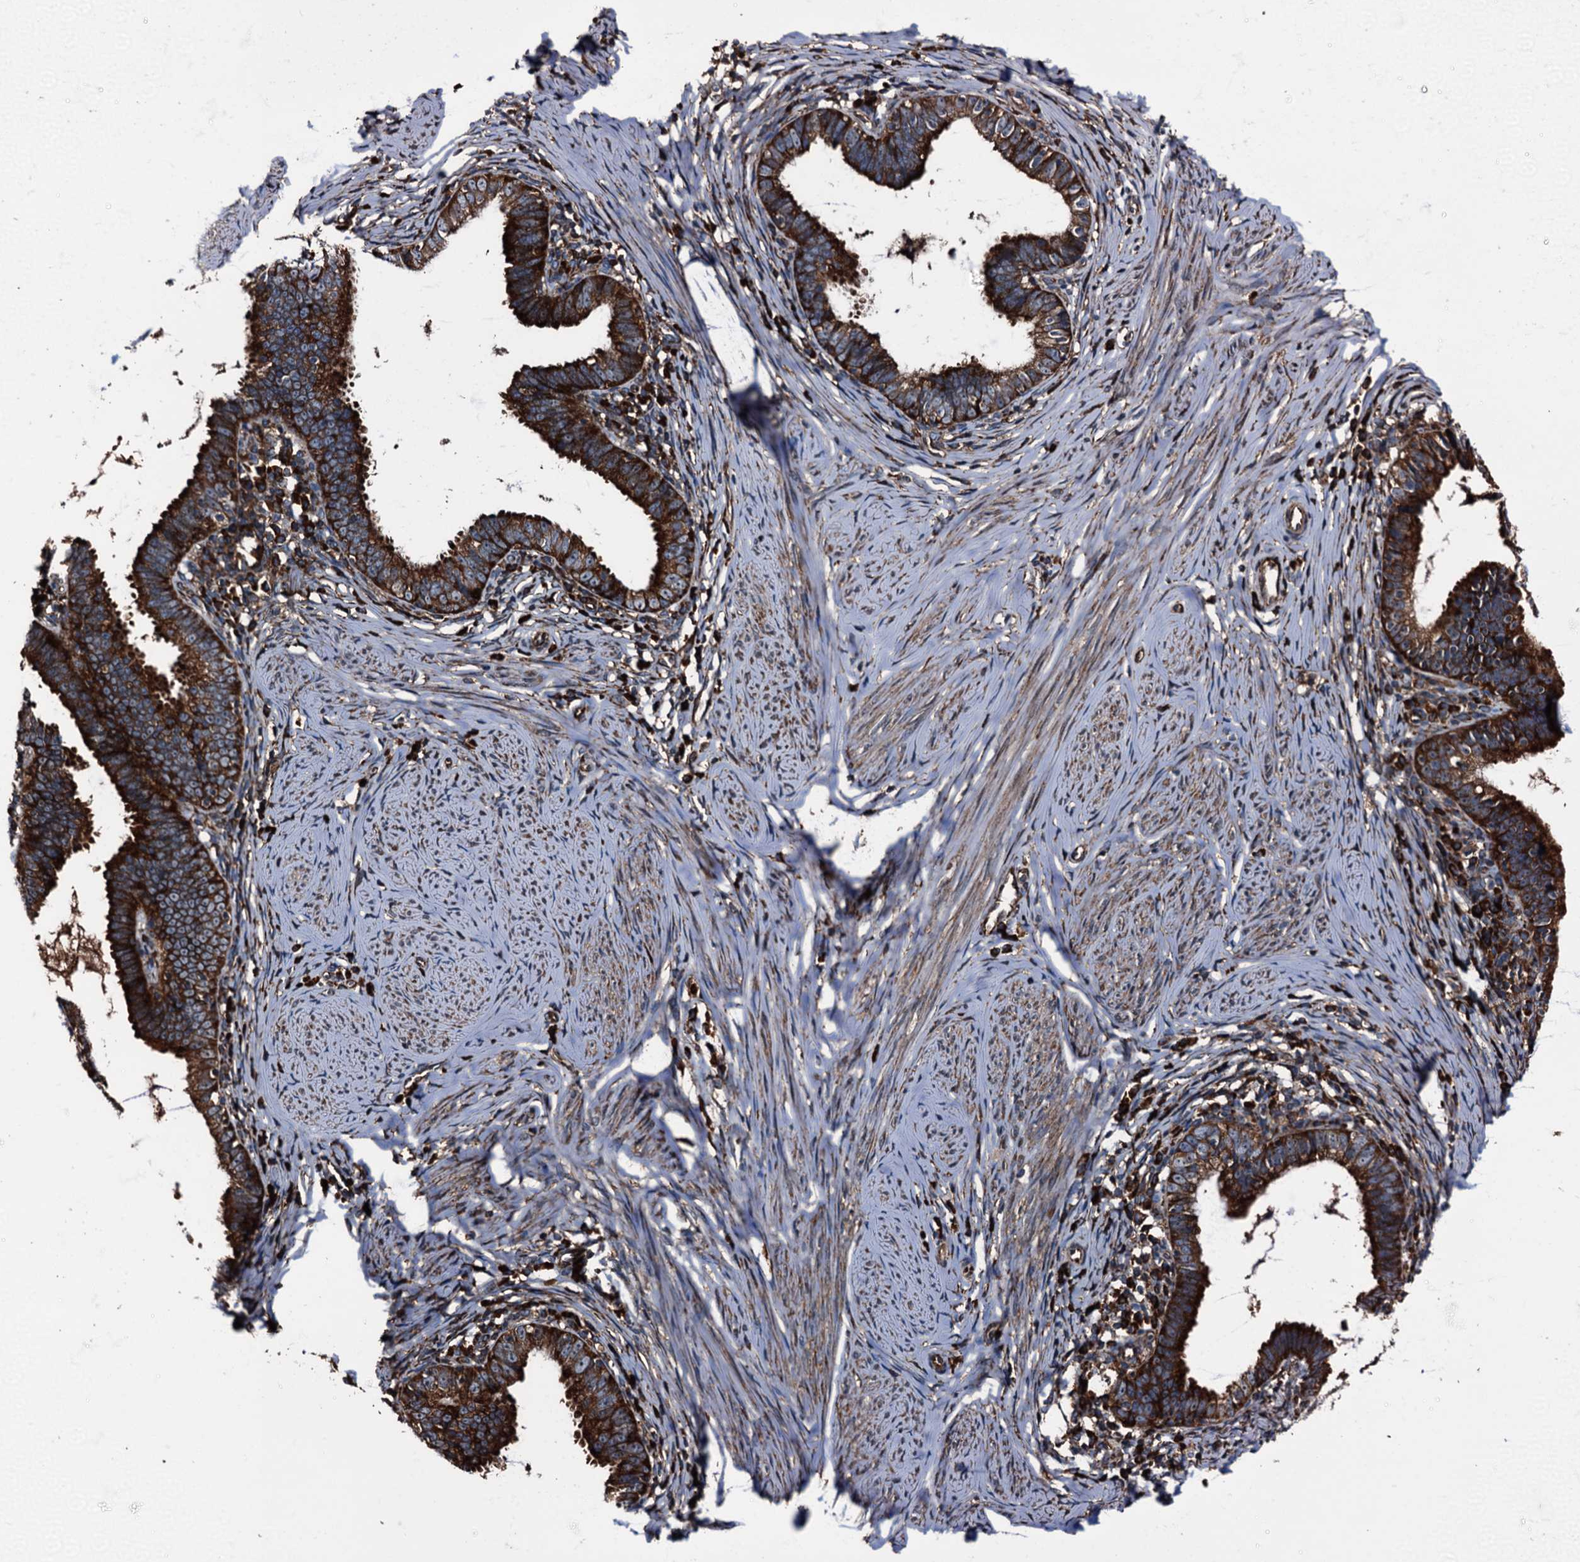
{"staining": {"intensity": "strong", "quantity": ">75%", "location": "cytoplasmic/membranous"}, "tissue": "cervical cancer", "cell_type": "Tumor cells", "image_type": "cancer", "snomed": [{"axis": "morphology", "description": "Adenocarcinoma, NOS"}, {"axis": "topography", "description": "Cervix"}], "caption": "Strong cytoplasmic/membranous staining for a protein is seen in about >75% of tumor cells of cervical cancer (adenocarcinoma) using immunohistochemistry (IHC).", "gene": "ATP2C1", "patient": {"sex": "female", "age": 36}}